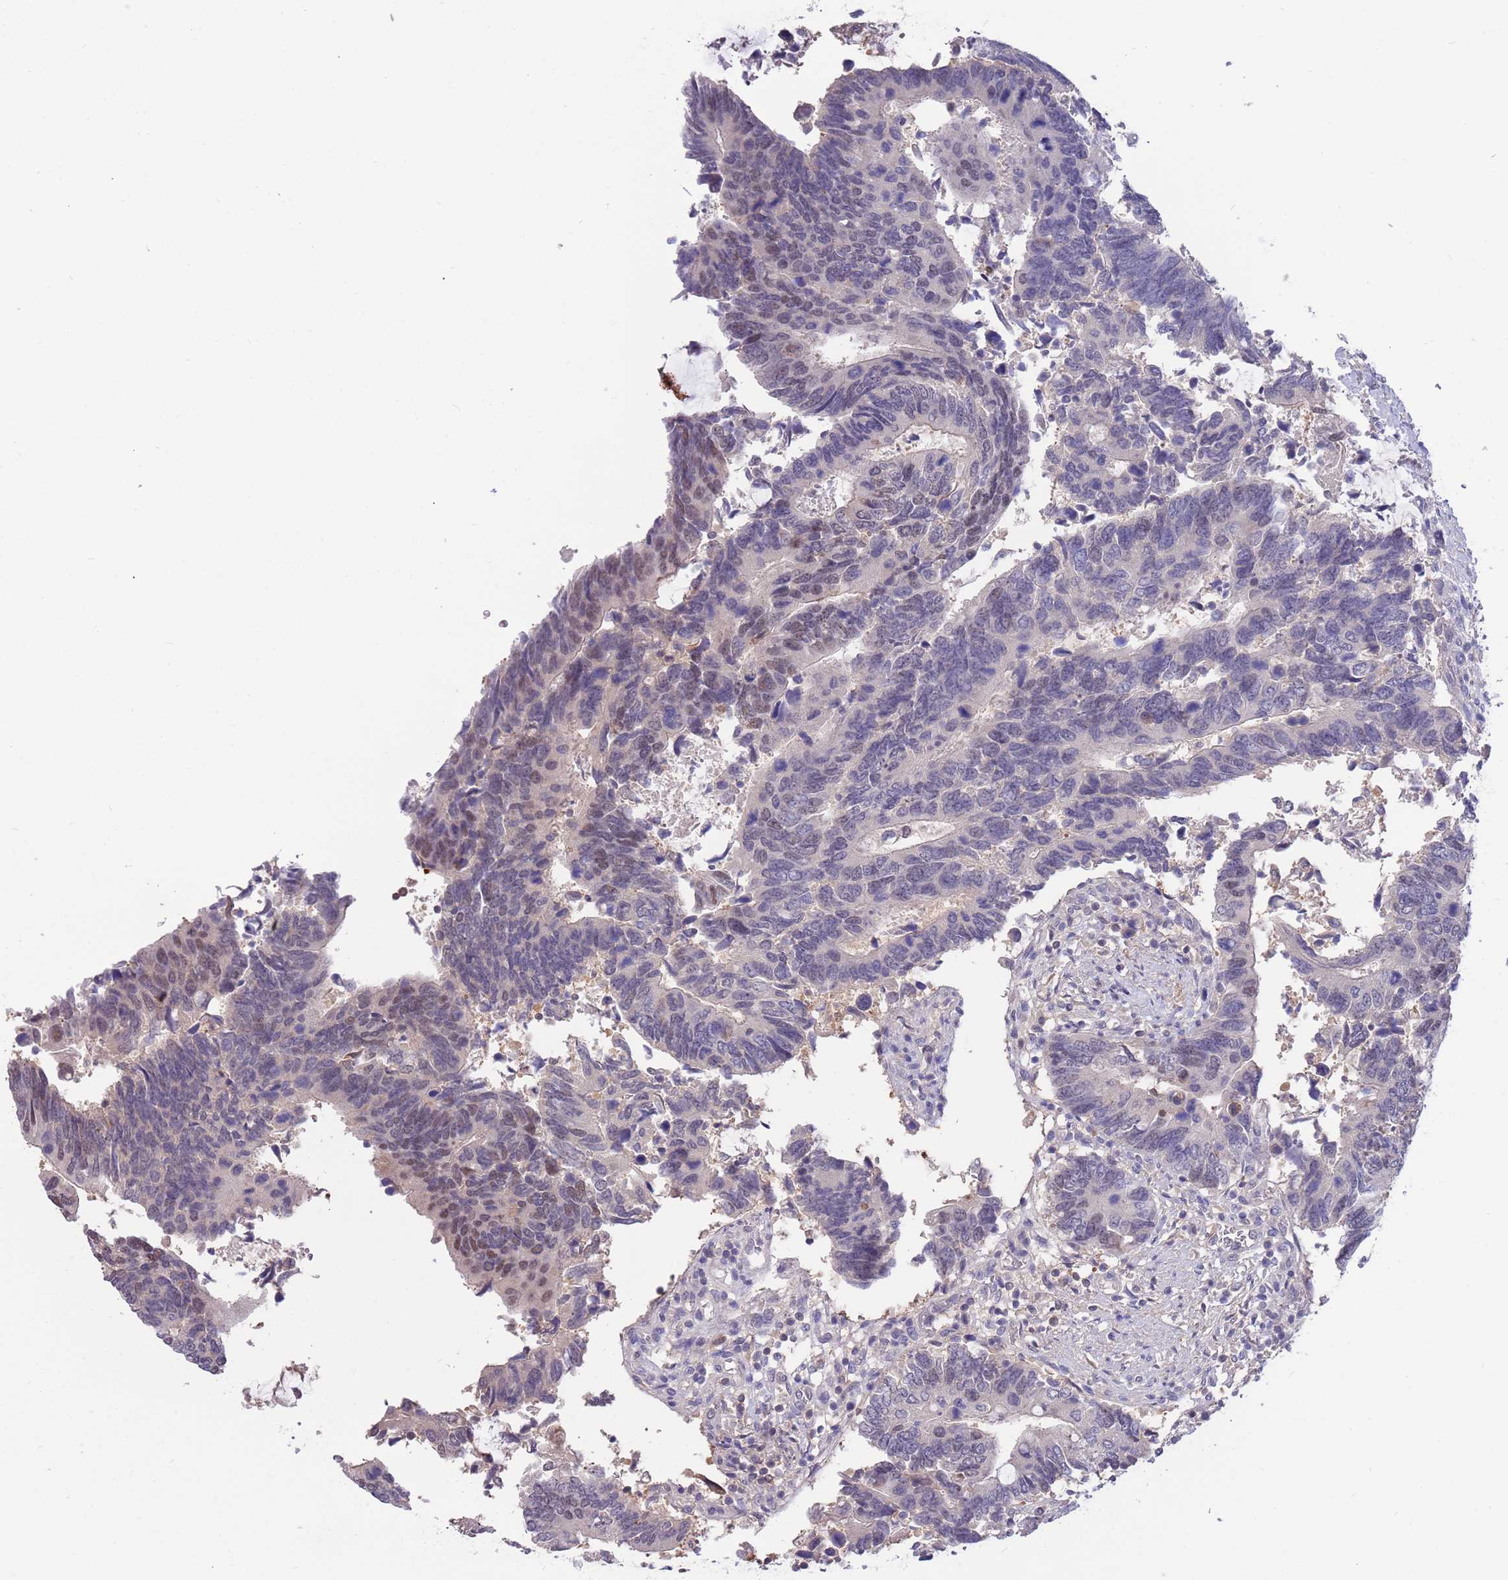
{"staining": {"intensity": "weak", "quantity": "<25%", "location": "nuclear"}, "tissue": "colorectal cancer", "cell_type": "Tumor cells", "image_type": "cancer", "snomed": [{"axis": "morphology", "description": "Adenocarcinoma, NOS"}, {"axis": "topography", "description": "Colon"}], "caption": "The histopathology image reveals no significant expression in tumor cells of colorectal cancer.", "gene": "AP5S1", "patient": {"sex": "male", "age": 87}}